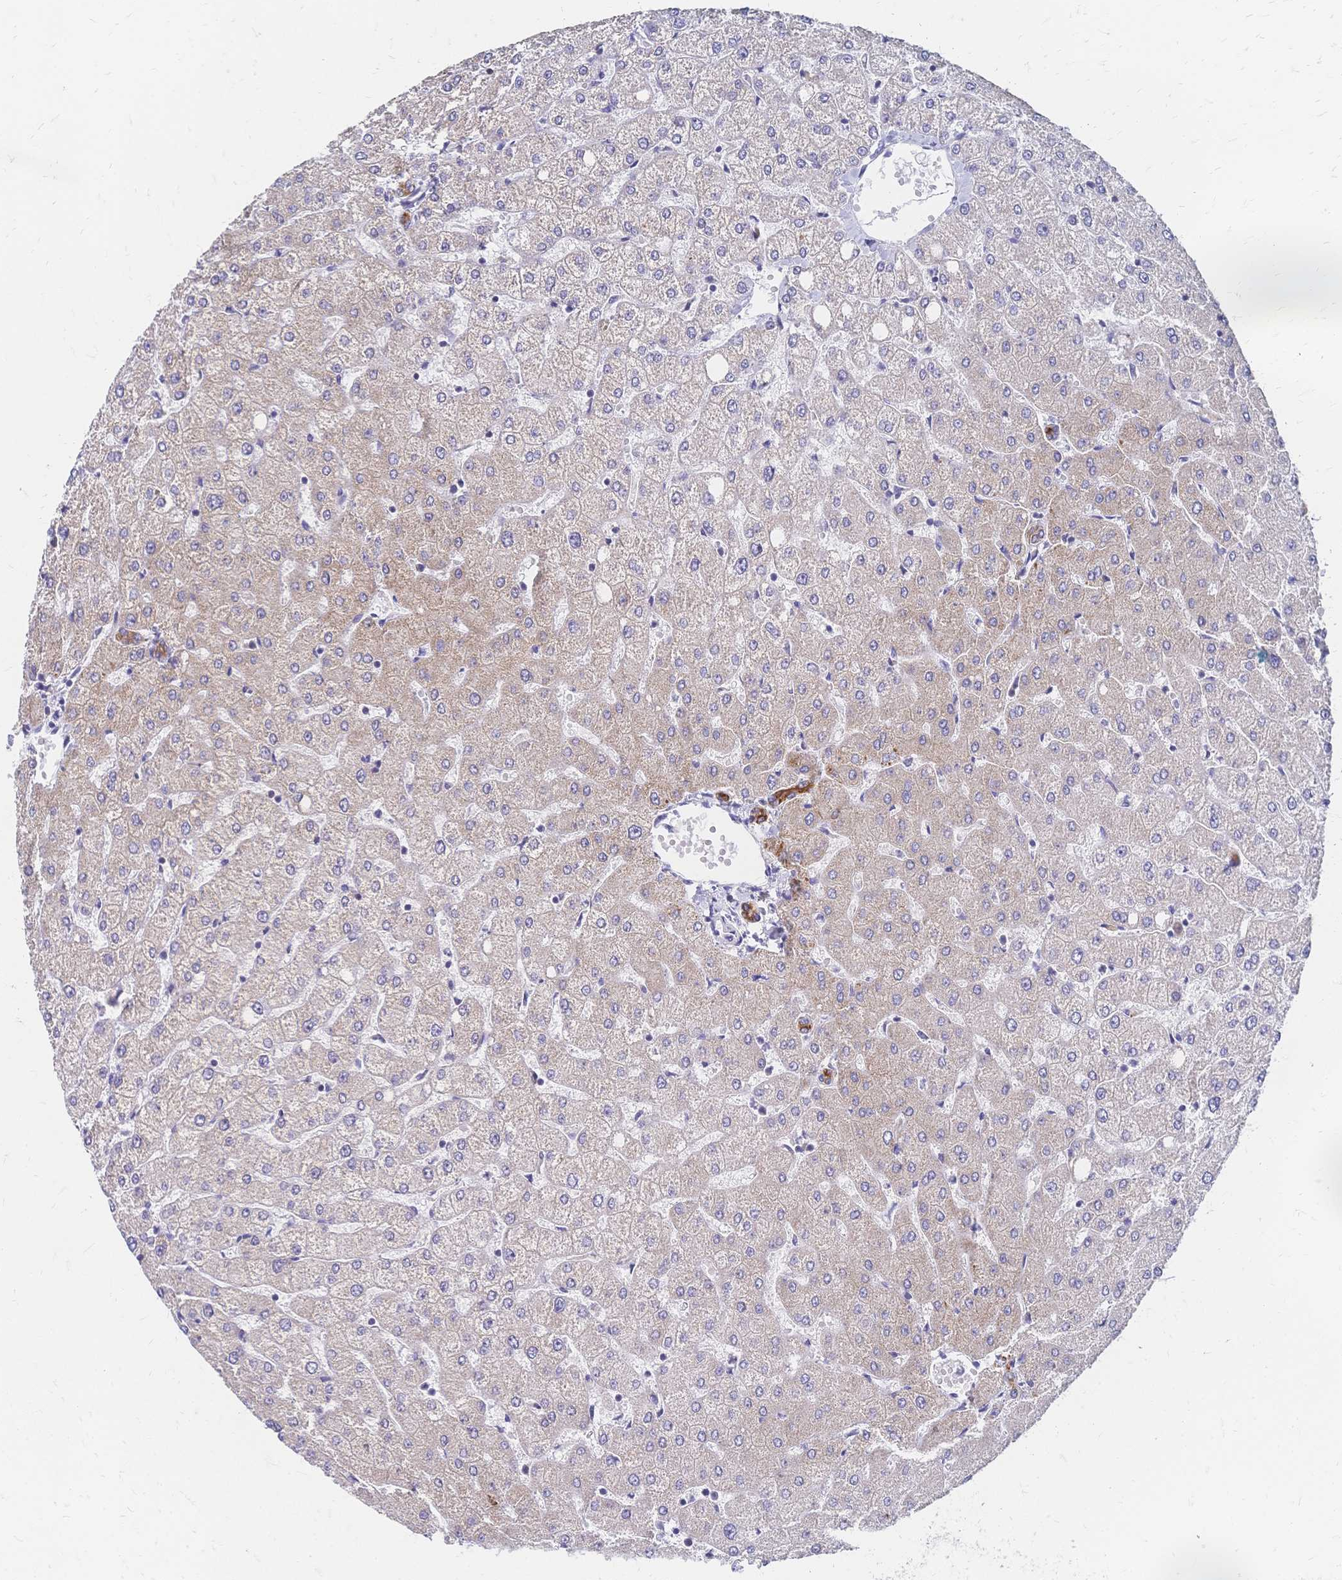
{"staining": {"intensity": "strong", "quantity": ">75%", "location": "cytoplasmic/membranous"}, "tissue": "liver", "cell_type": "Cholangiocytes", "image_type": "normal", "snomed": [{"axis": "morphology", "description": "Normal tissue, NOS"}, {"axis": "topography", "description": "Liver"}], "caption": "Protein analysis of unremarkable liver shows strong cytoplasmic/membranous expression in about >75% of cholangiocytes. The staining was performed using DAB to visualize the protein expression in brown, while the nuclei were stained in blue with hematoxylin (Magnification: 20x).", "gene": "DTNB", "patient": {"sex": "female", "age": 54}}